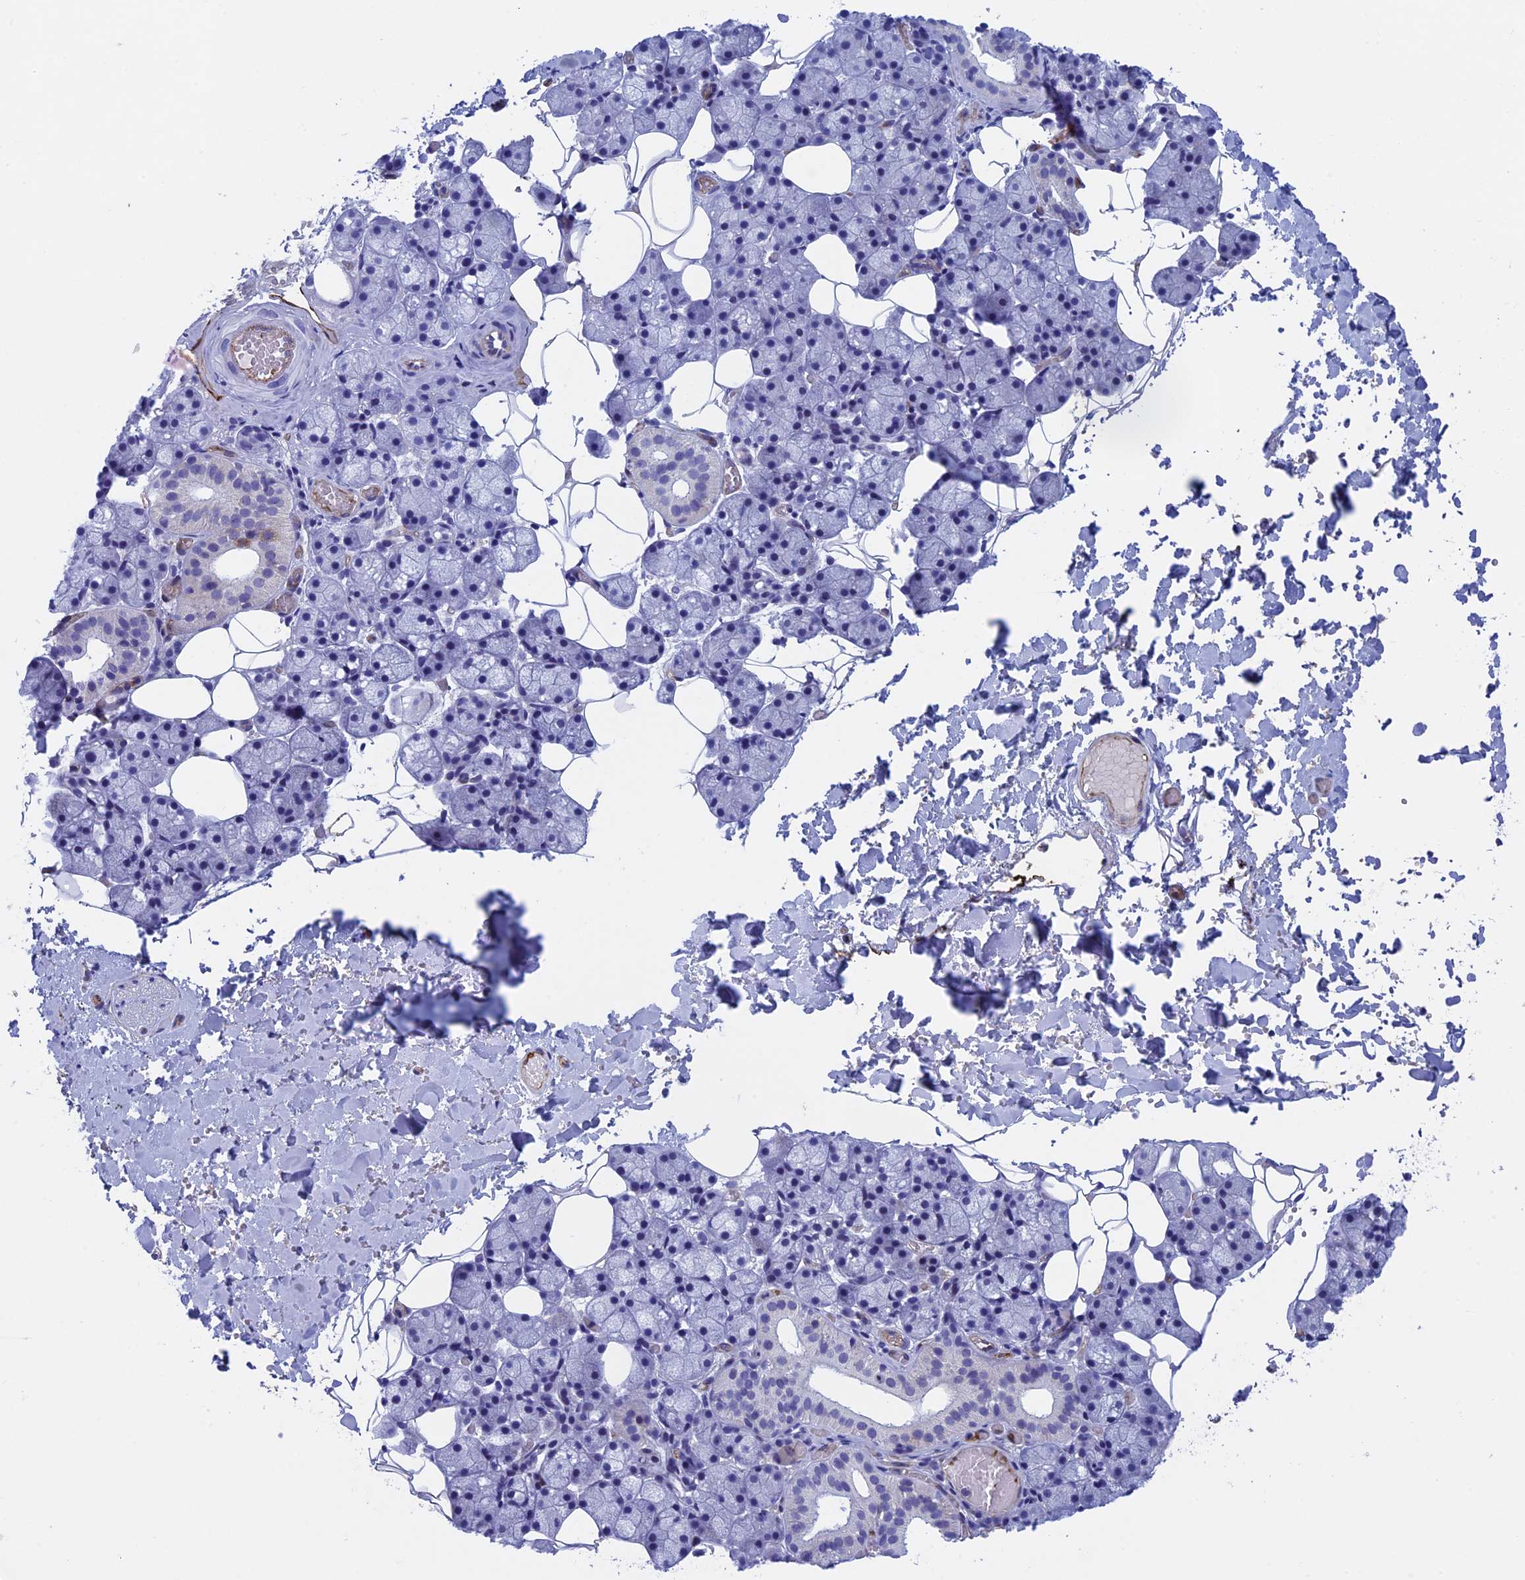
{"staining": {"intensity": "negative", "quantity": "none", "location": "none"}, "tissue": "salivary gland", "cell_type": "Glandular cells", "image_type": "normal", "snomed": [{"axis": "morphology", "description": "Normal tissue, NOS"}, {"axis": "topography", "description": "Salivary gland"}], "caption": "A high-resolution micrograph shows immunohistochemistry staining of unremarkable salivary gland, which demonstrates no significant staining in glandular cells. (DAB (3,3'-diaminobenzidine) immunohistochemistry (IHC), high magnification).", "gene": "INSYN1", "patient": {"sex": "female", "age": 33}}